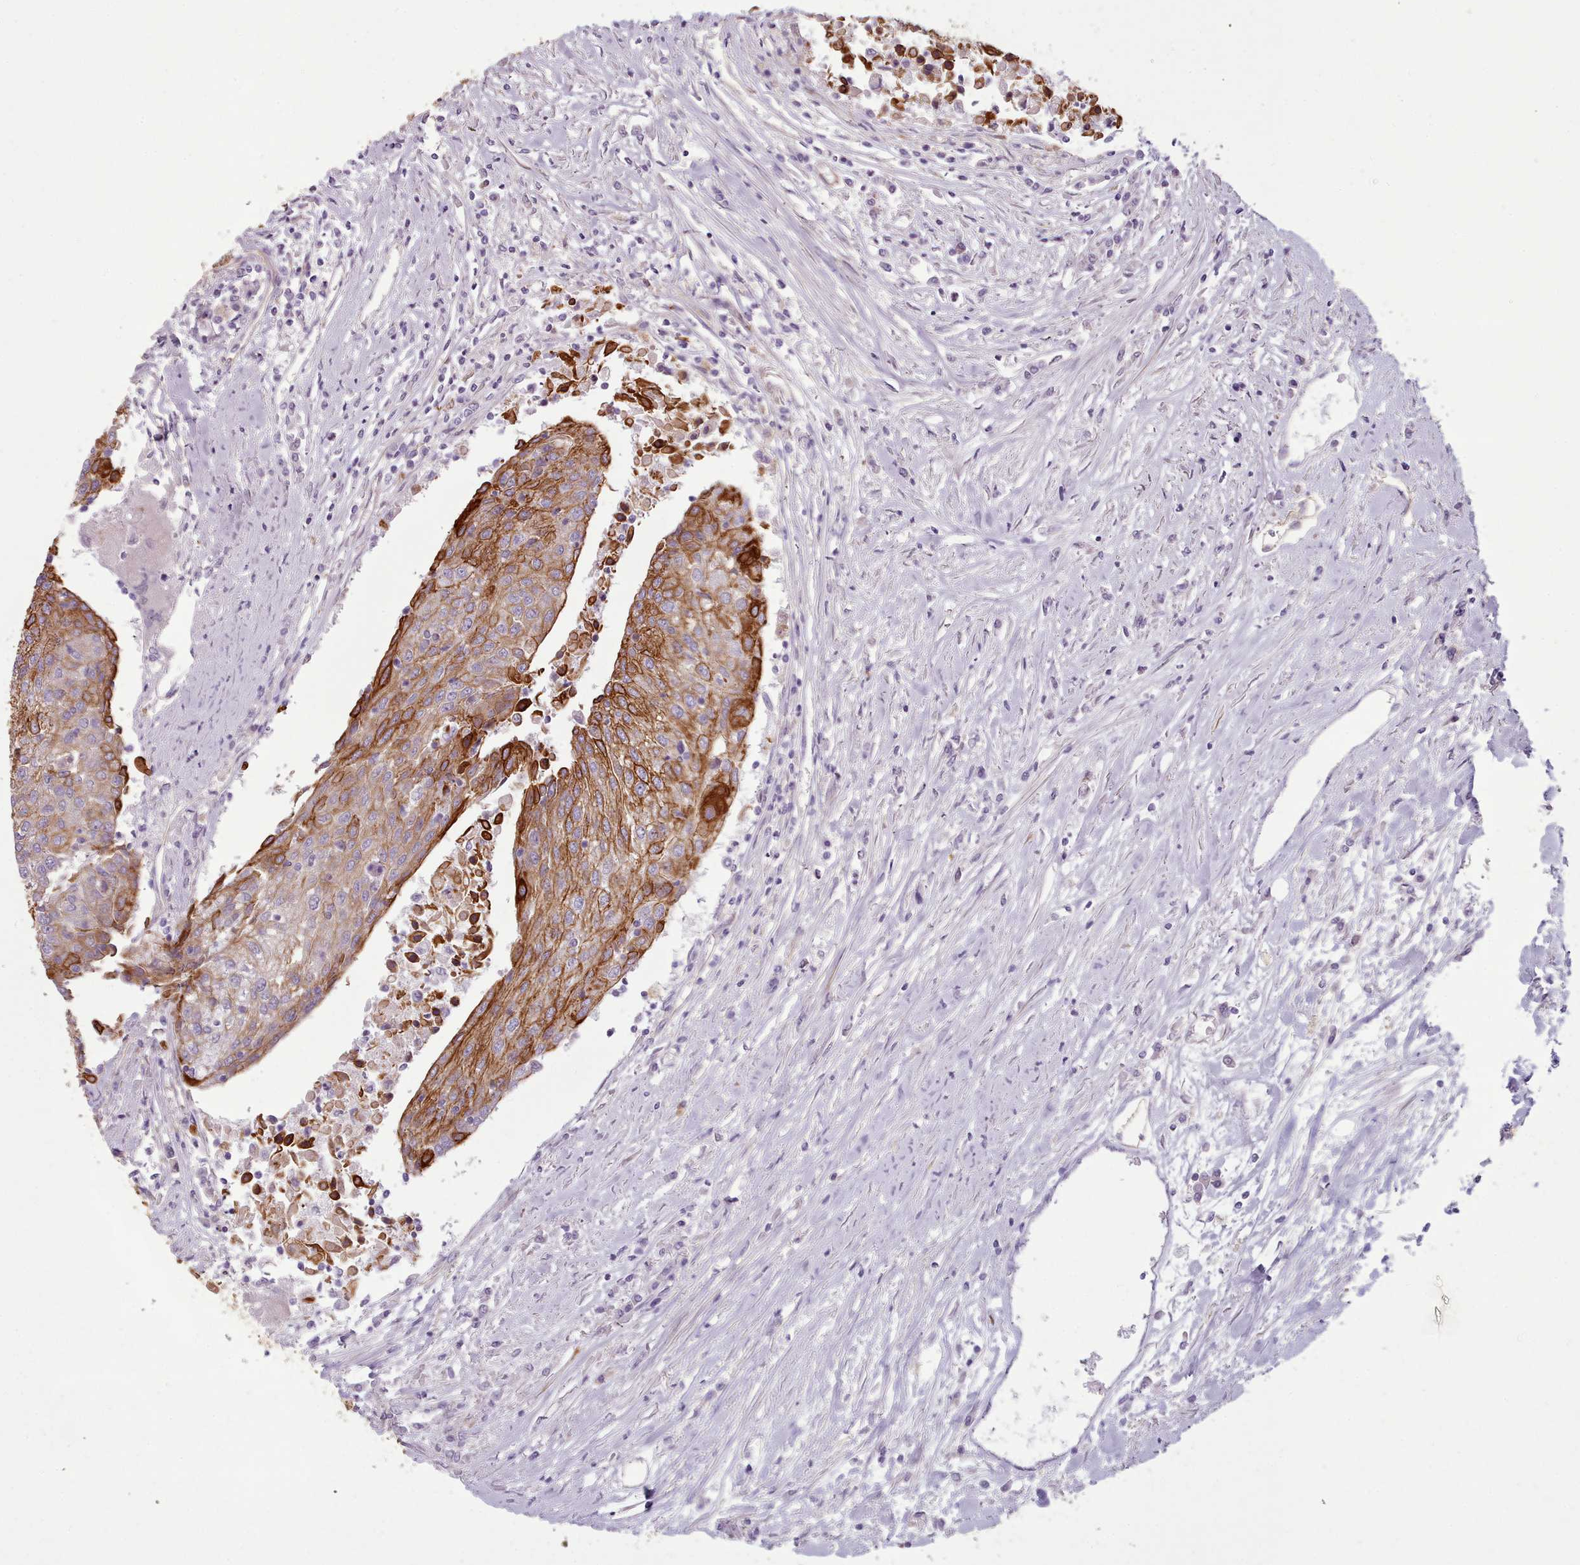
{"staining": {"intensity": "strong", "quantity": "25%-75%", "location": "cytoplasmic/membranous"}, "tissue": "urothelial cancer", "cell_type": "Tumor cells", "image_type": "cancer", "snomed": [{"axis": "morphology", "description": "Urothelial carcinoma, High grade"}, {"axis": "topography", "description": "Urinary bladder"}], "caption": "Immunohistochemistry (IHC) image of neoplastic tissue: urothelial carcinoma (high-grade) stained using immunohistochemistry (IHC) demonstrates high levels of strong protein expression localized specifically in the cytoplasmic/membranous of tumor cells, appearing as a cytoplasmic/membranous brown color.", "gene": "PLD4", "patient": {"sex": "female", "age": 85}}